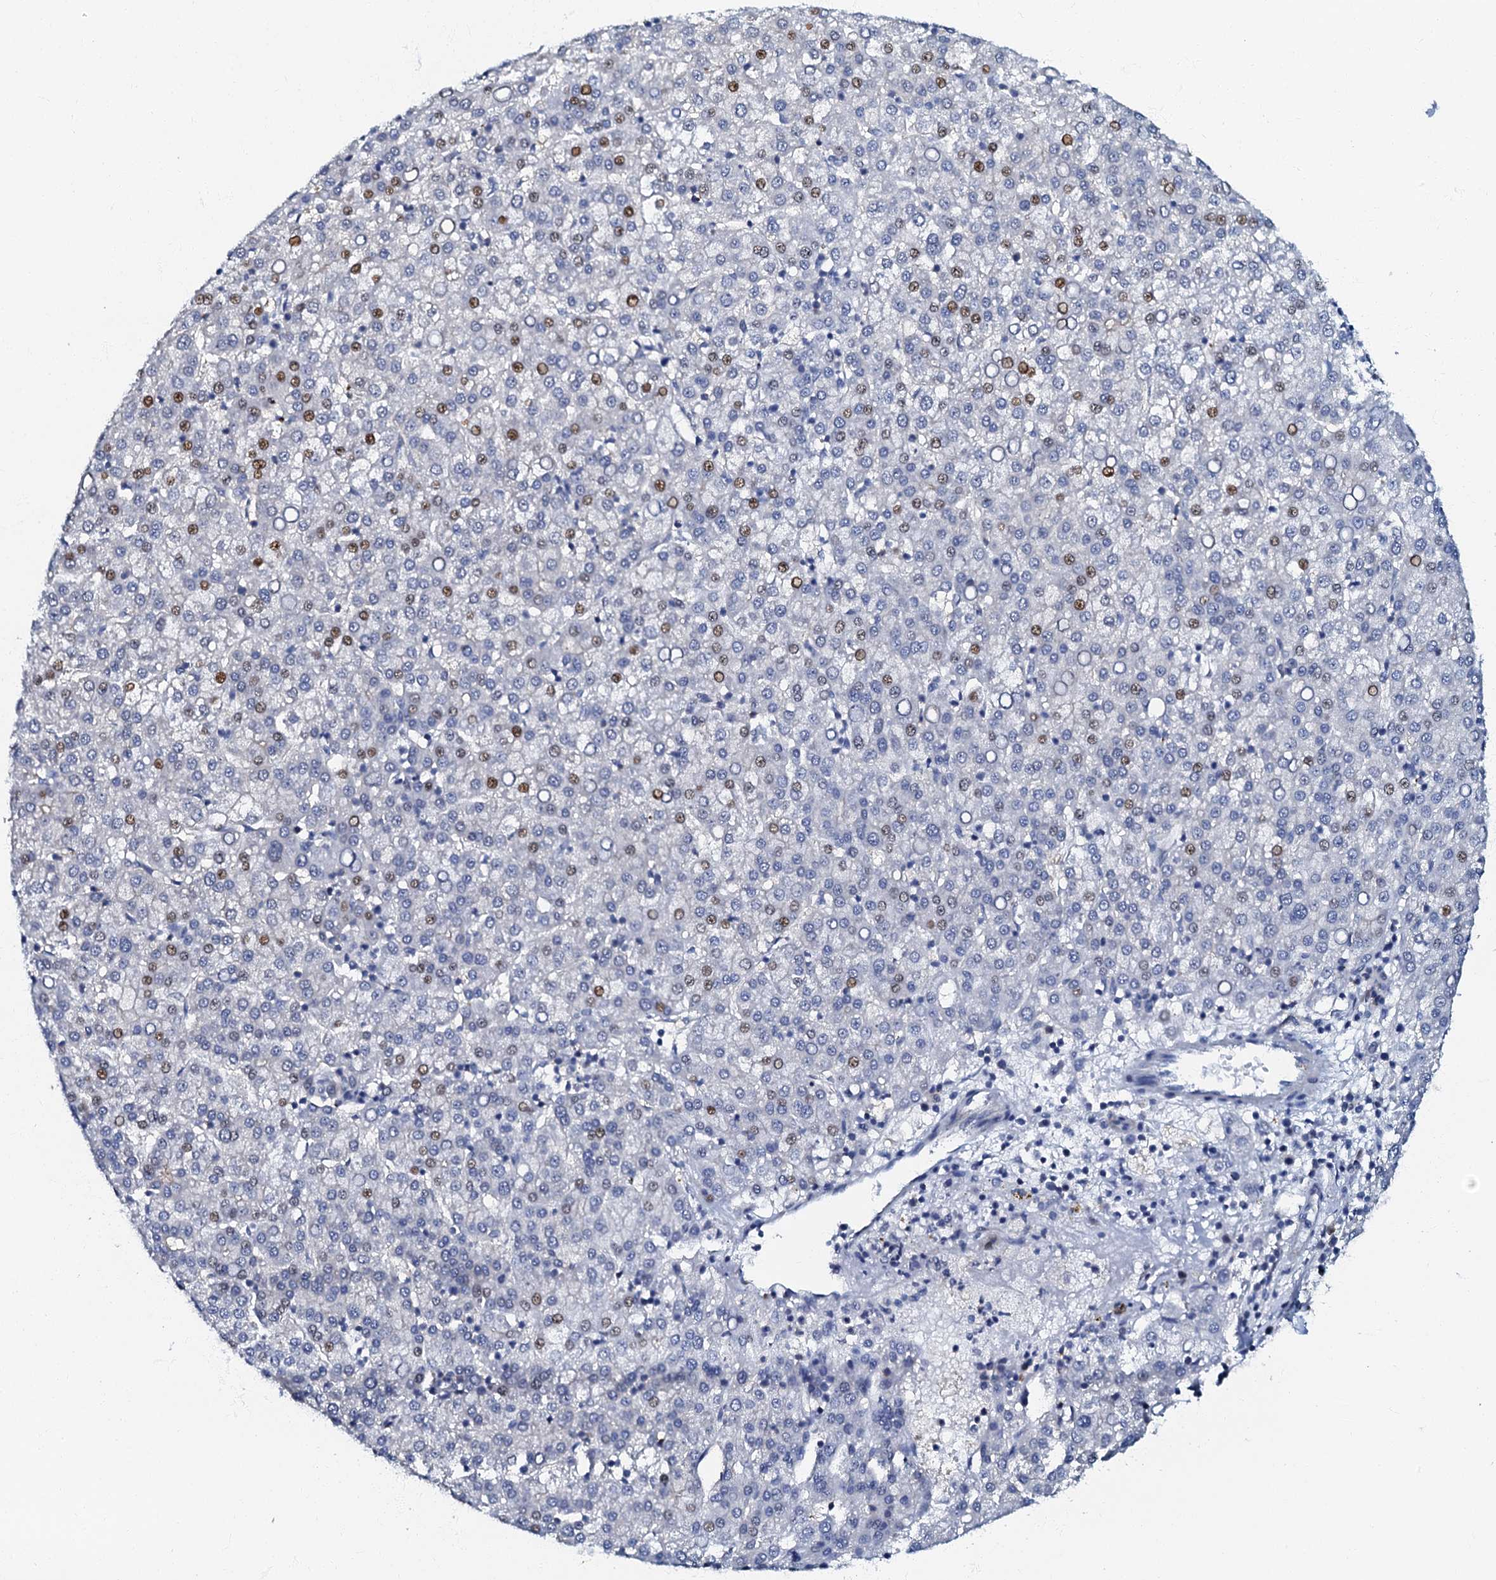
{"staining": {"intensity": "moderate", "quantity": "<25%", "location": "nuclear"}, "tissue": "liver cancer", "cell_type": "Tumor cells", "image_type": "cancer", "snomed": [{"axis": "morphology", "description": "Carcinoma, Hepatocellular, NOS"}, {"axis": "topography", "description": "Liver"}], "caption": "Protein staining reveals moderate nuclear expression in about <25% of tumor cells in liver cancer (hepatocellular carcinoma). (DAB (3,3'-diaminobenzidine) = brown stain, brightfield microscopy at high magnification).", "gene": "MFSD5", "patient": {"sex": "female", "age": 58}}